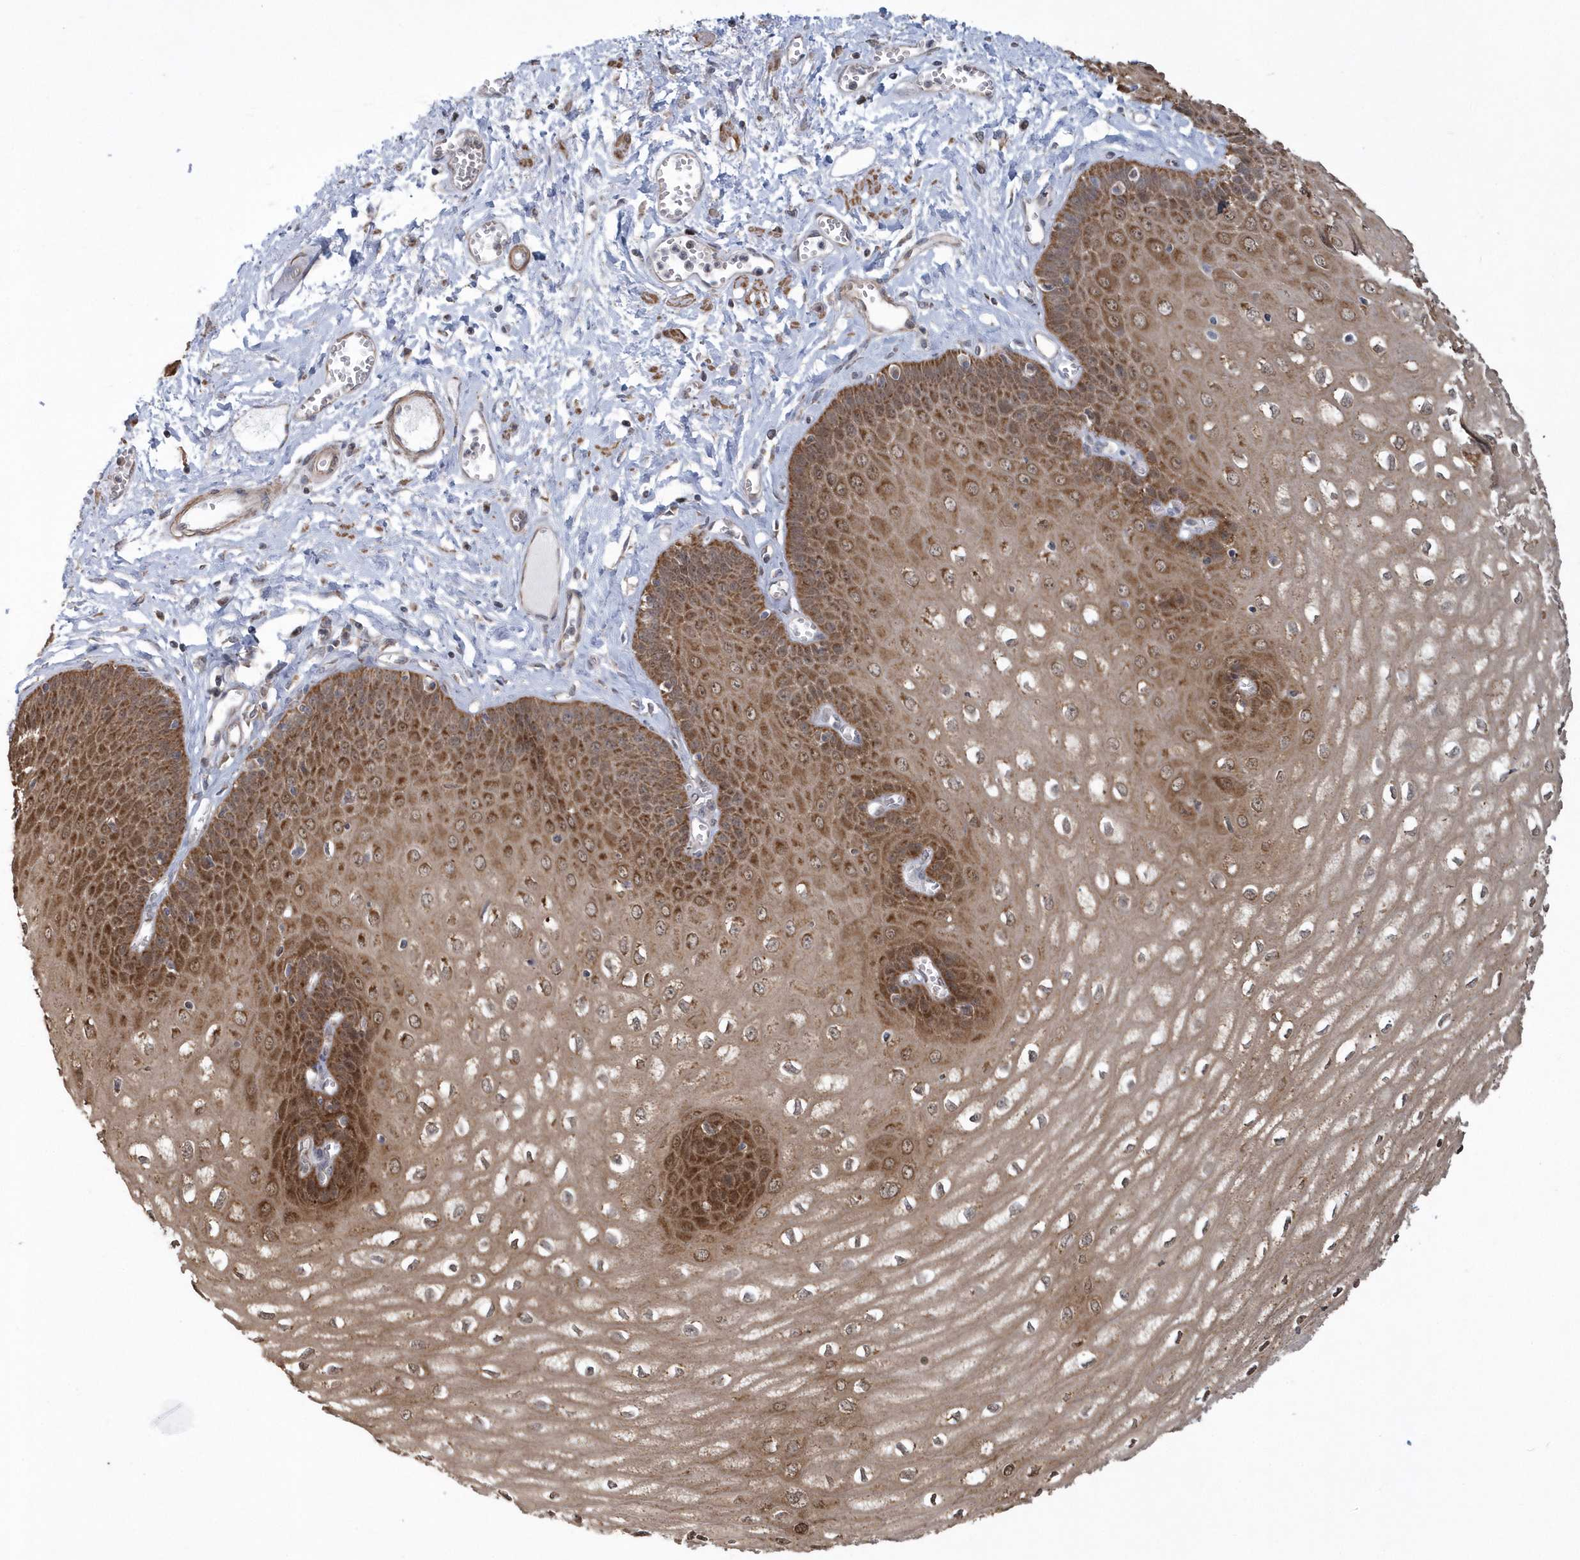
{"staining": {"intensity": "strong", "quantity": "25%-75%", "location": "cytoplasmic/membranous"}, "tissue": "esophagus", "cell_type": "Squamous epithelial cells", "image_type": "normal", "snomed": [{"axis": "morphology", "description": "Normal tissue, NOS"}, {"axis": "topography", "description": "Esophagus"}], "caption": "Human esophagus stained for a protein (brown) shows strong cytoplasmic/membranous positive positivity in approximately 25%-75% of squamous epithelial cells.", "gene": "SLX9", "patient": {"sex": "male", "age": 60}}